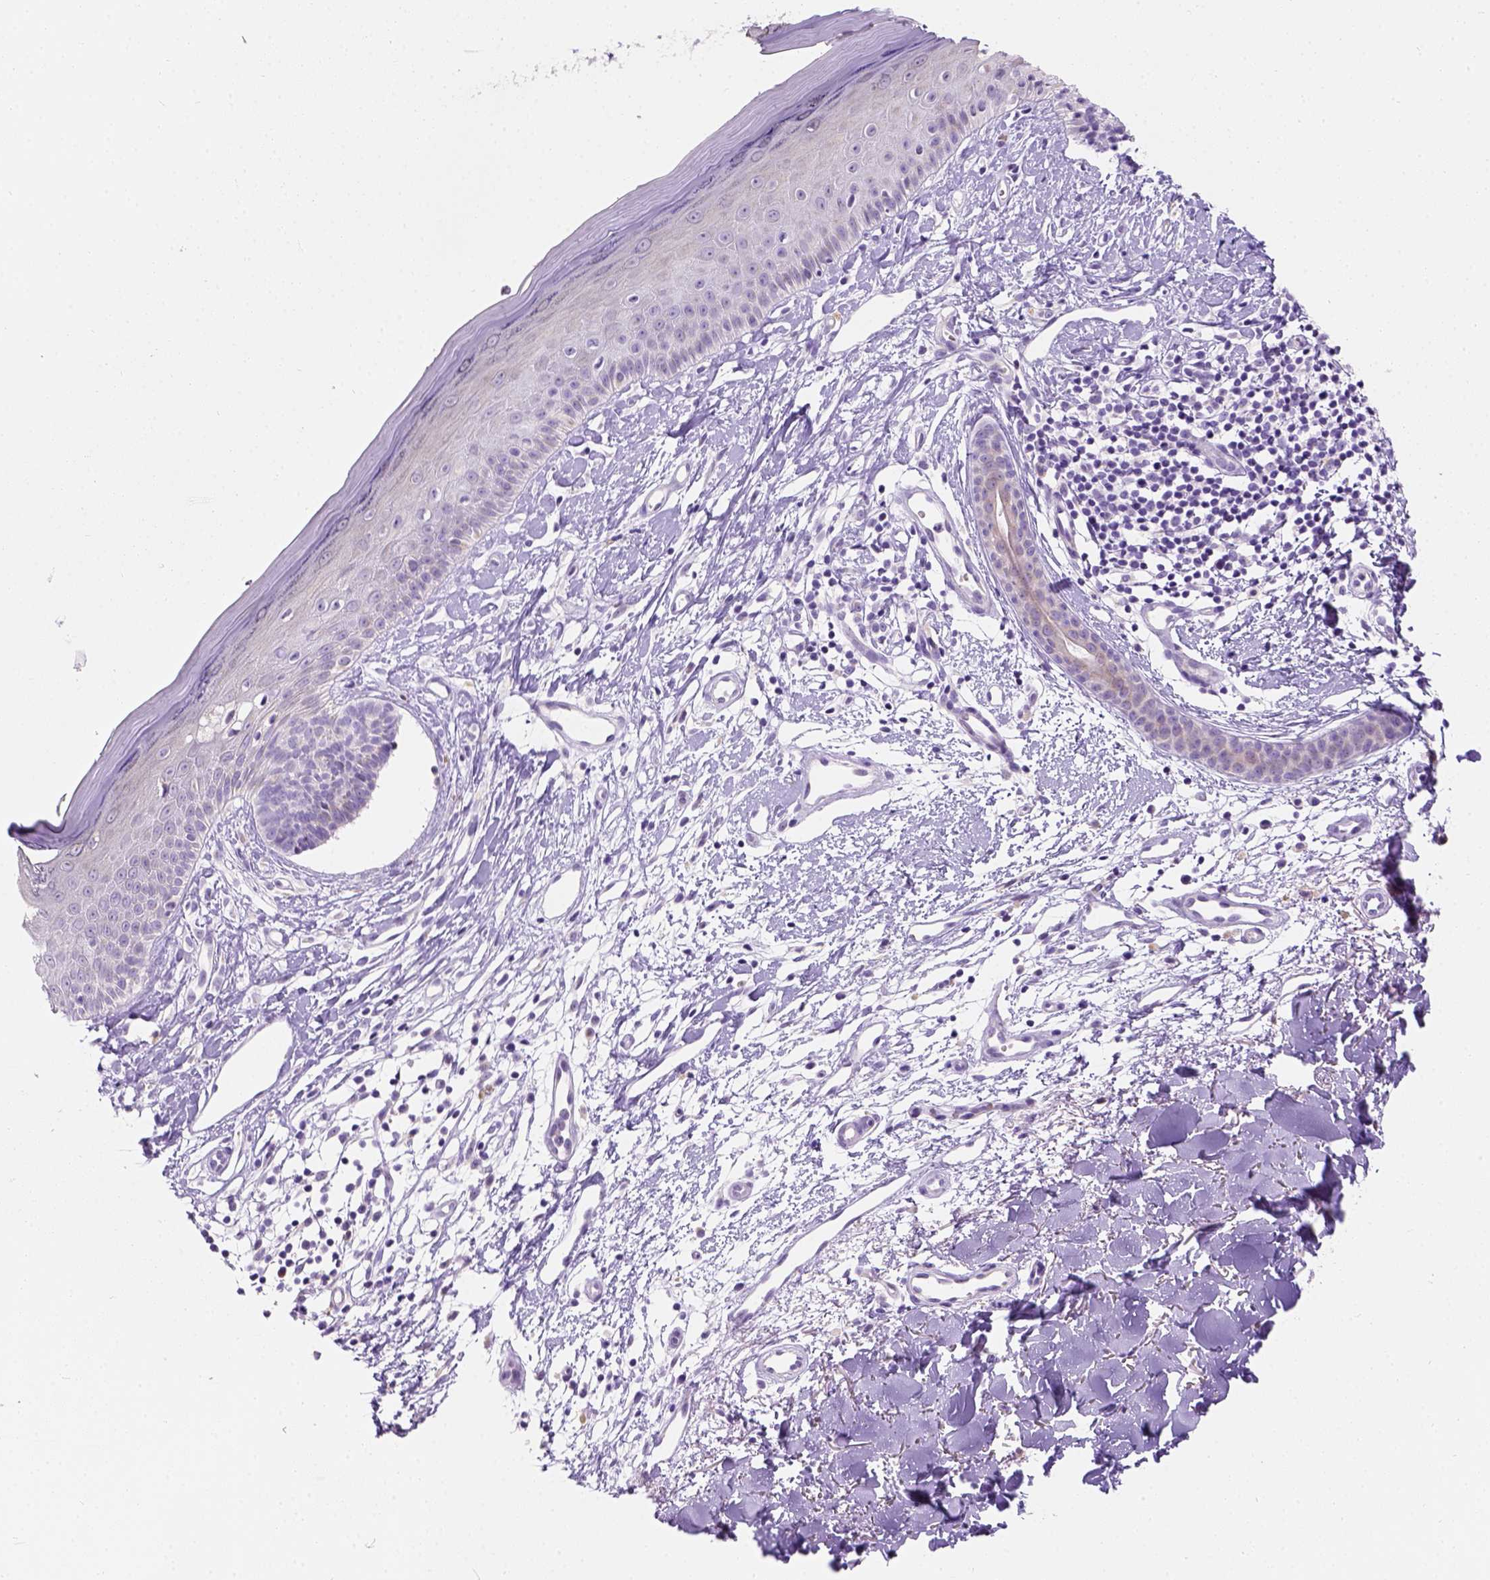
{"staining": {"intensity": "negative", "quantity": "none", "location": "none"}, "tissue": "skin cancer", "cell_type": "Tumor cells", "image_type": "cancer", "snomed": [{"axis": "morphology", "description": "Basal cell carcinoma"}, {"axis": "topography", "description": "Skin"}], "caption": "An IHC image of skin basal cell carcinoma is shown. There is no staining in tumor cells of skin basal cell carcinoma.", "gene": "PHF7", "patient": {"sex": "male", "age": 51}}